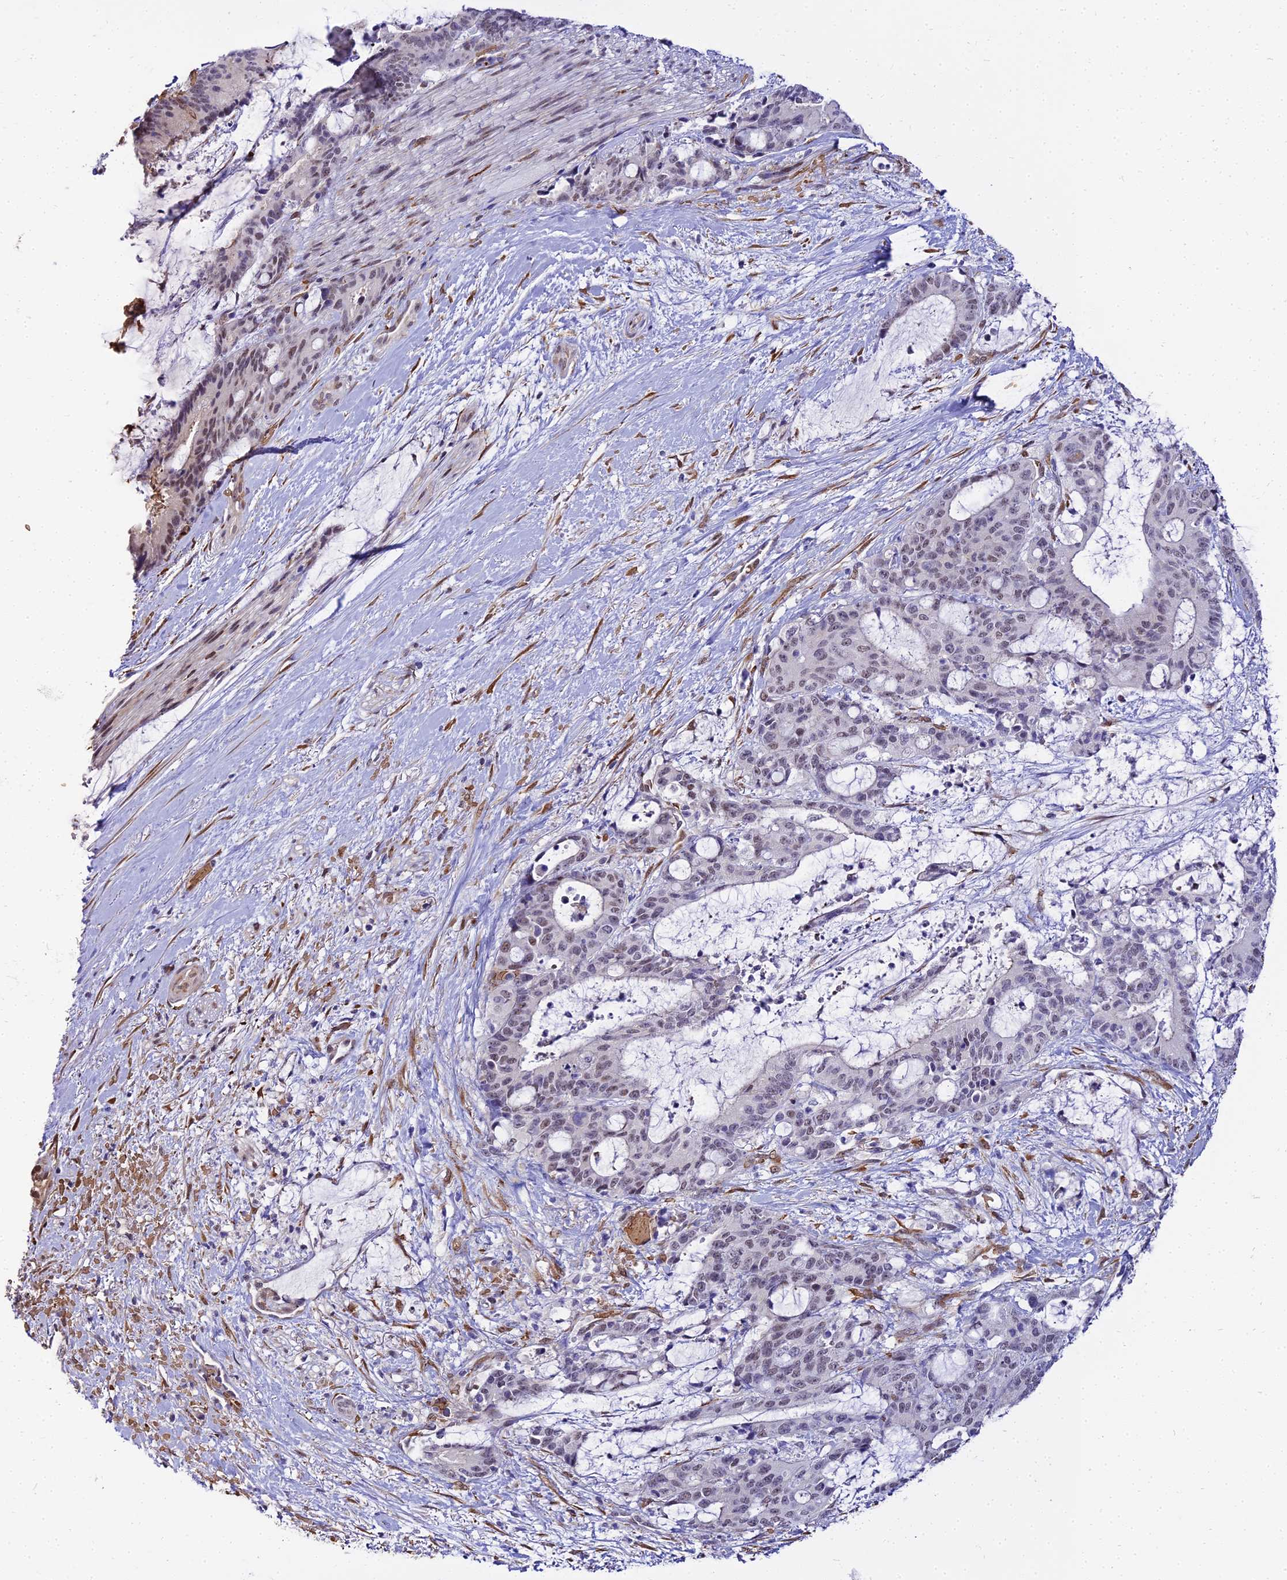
{"staining": {"intensity": "weak", "quantity": "<25%", "location": "nuclear"}, "tissue": "liver cancer", "cell_type": "Tumor cells", "image_type": "cancer", "snomed": [{"axis": "morphology", "description": "Normal tissue, NOS"}, {"axis": "morphology", "description": "Cholangiocarcinoma"}, {"axis": "topography", "description": "Liver"}, {"axis": "topography", "description": "Peripheral nerve tissue"}], "caption": "This is an immunohistochemistry (IHC) micrograph of human liver cancer (cholangiocarcinoma). There is no staining in tumor cells.", "gene": "BCL9", "patient": {"sex": "female", "age": 73}}